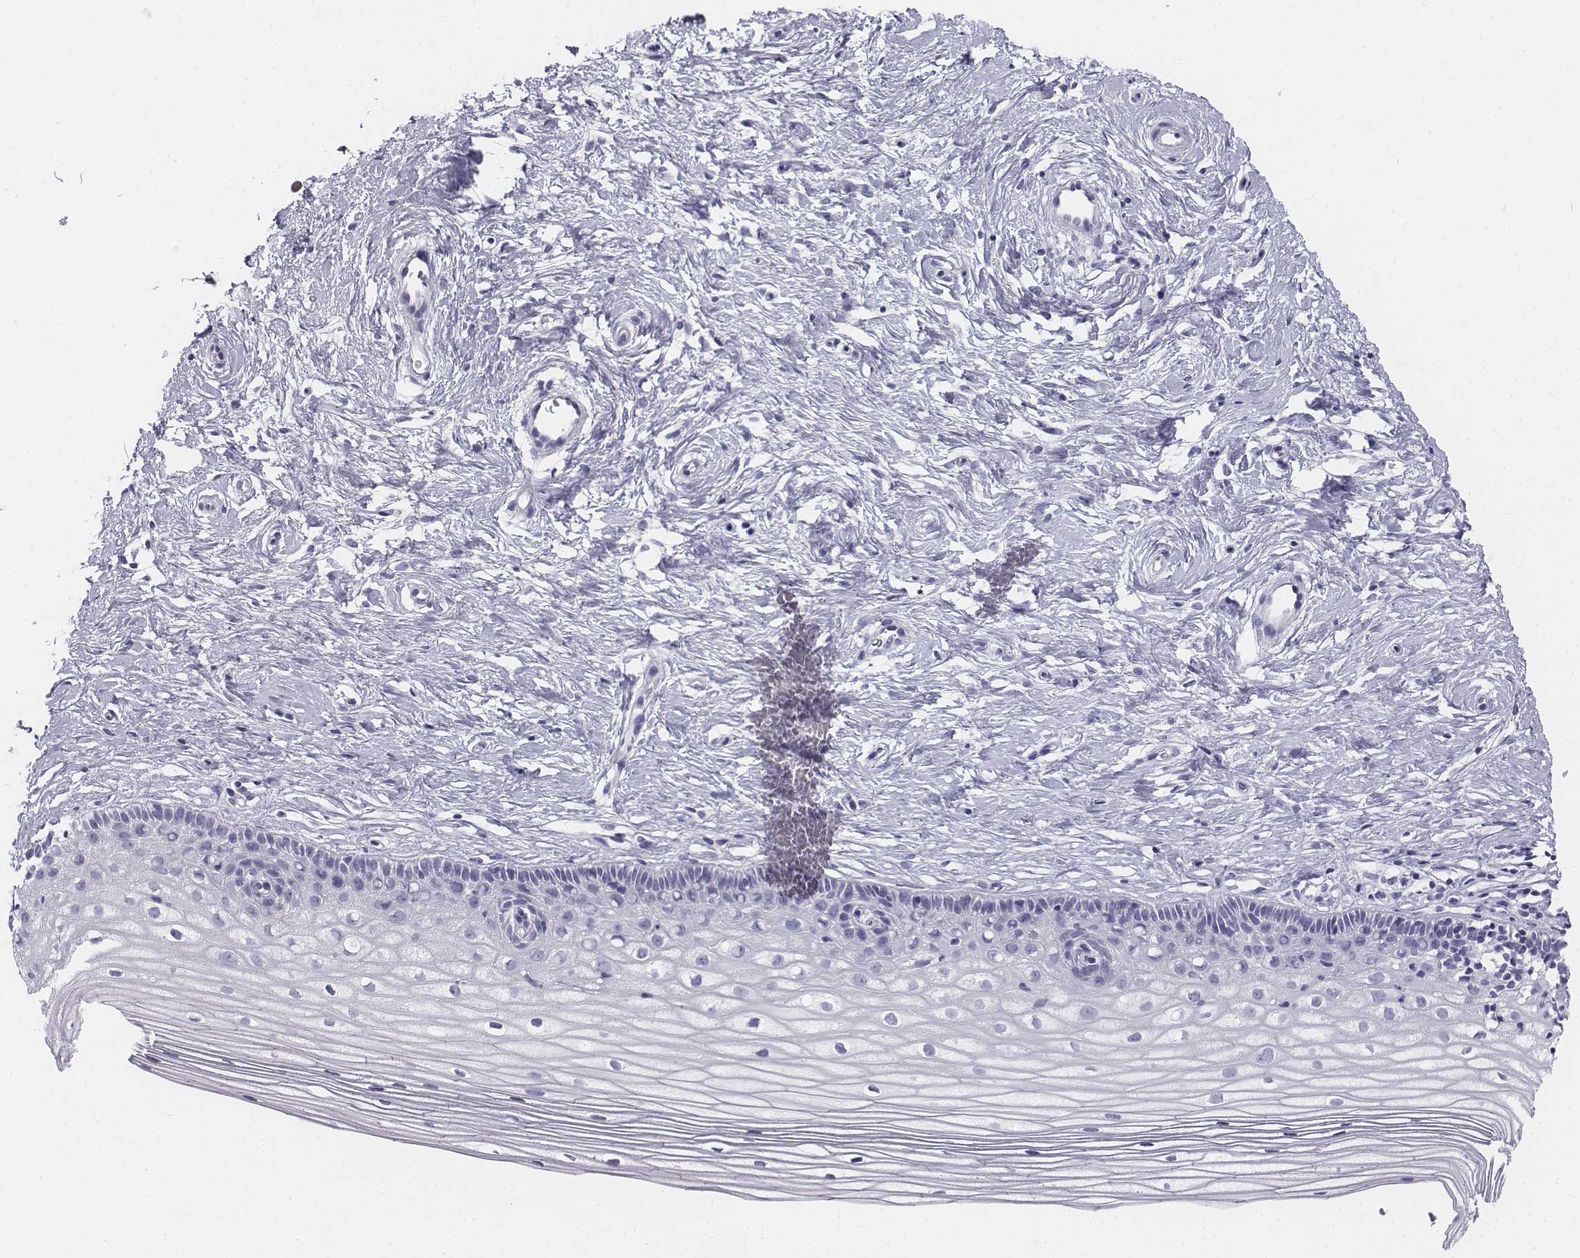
{"staining": {"intensity": "negative", "quantity": "none", "location": "none"}, "tissue": "cervix", "cell_type": "Glandular cells", "image_type": "normal", "snomed": [{"axis": "morphology", "description": "Normal tissue, NOS"}, {"axis": "topography", "description": "Cervix"}], "caption": "The image displays no significant positivity in glandular cells of cervix.", "gene": "TH", "patient": {"sex": "female", "age": 40}}